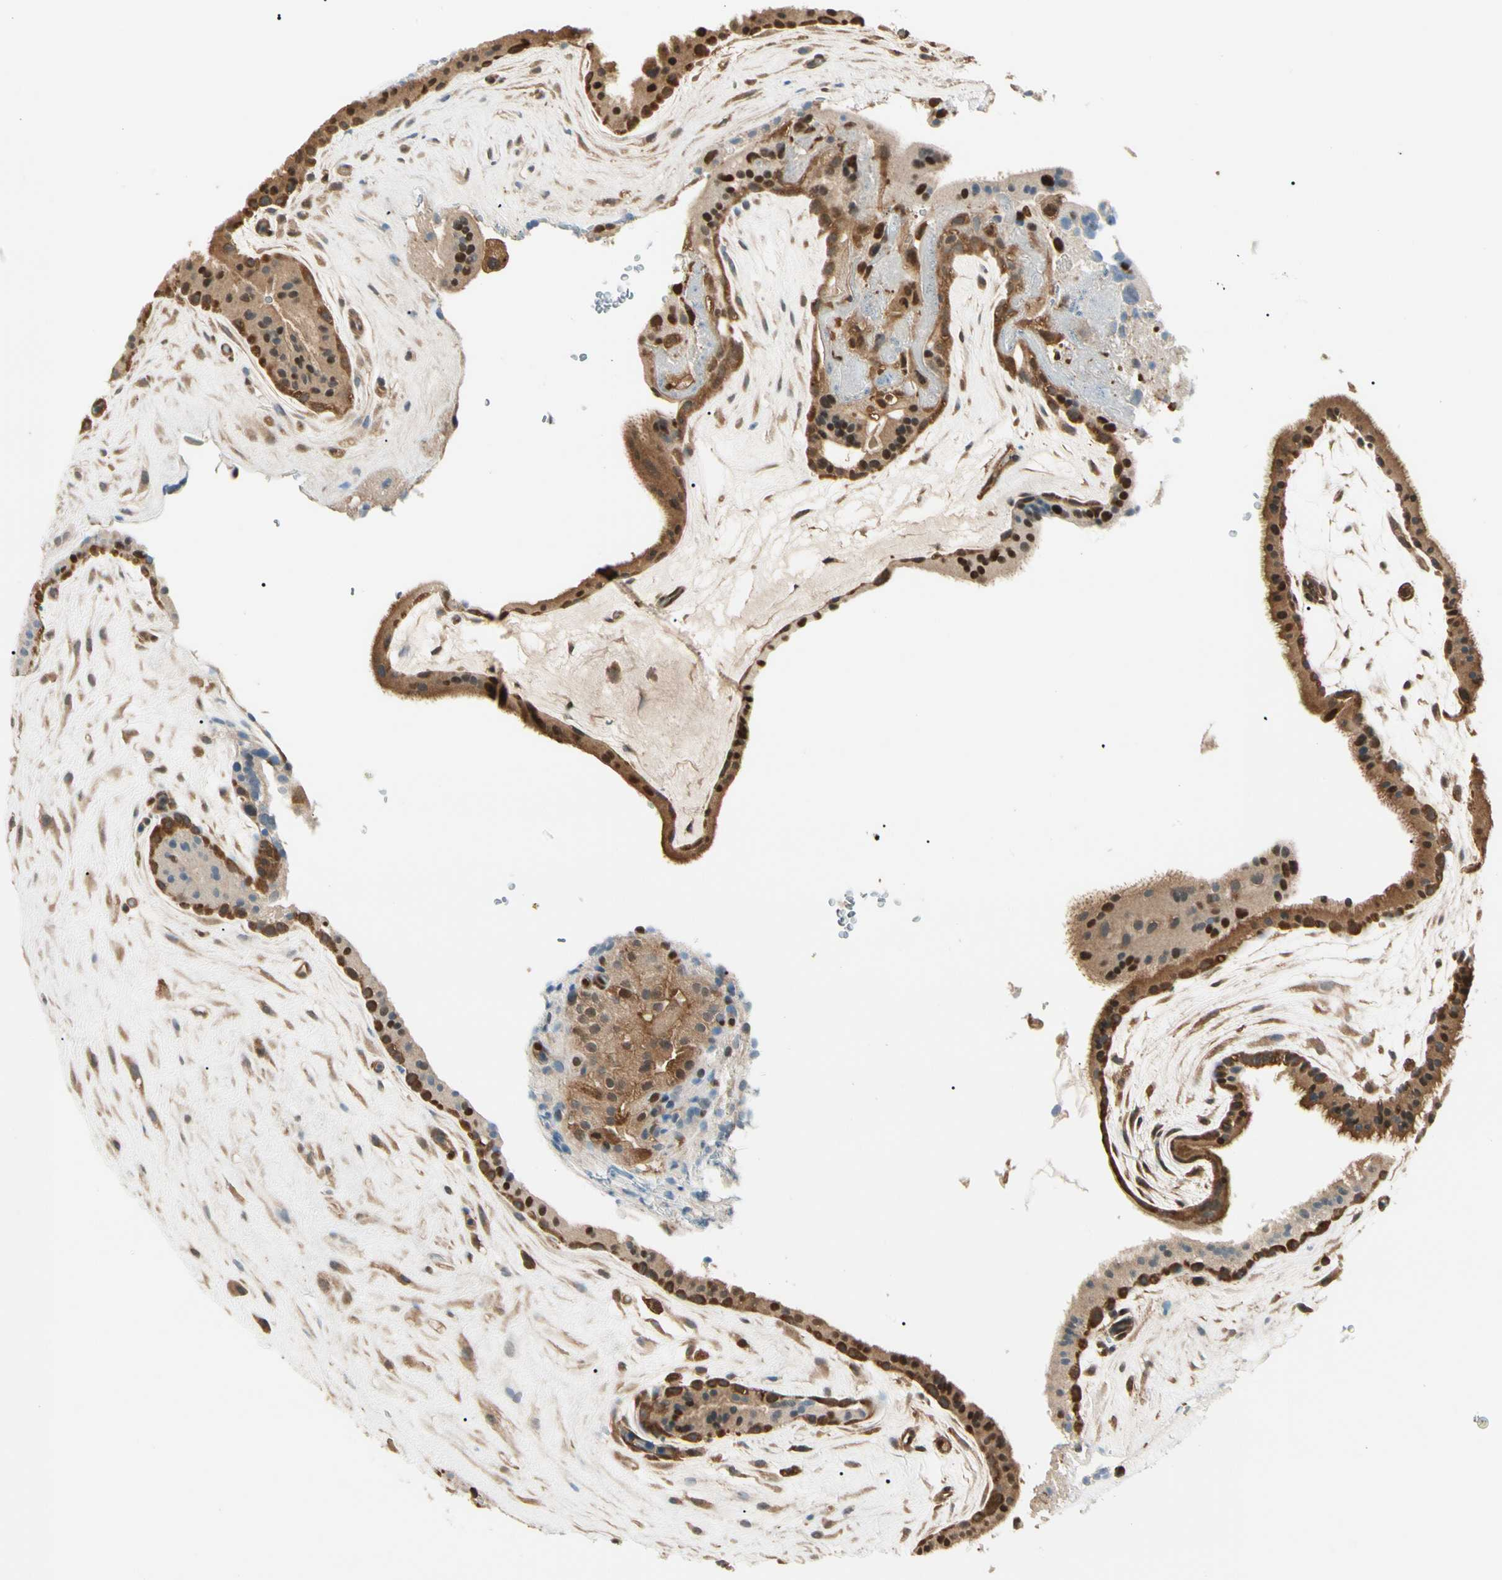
{"staining": {"intensity": "strong", "quantity": ">75%", "location": "nuclear"}, "tissue": "placenta", "cell_type": "Decidual cells", "image_type": "normal", "snomed": [{"axis": "morphology", "description": "Normal tissue, NOS"}, {"axis": "topography", "description": "Placenta"}], "caption": "This is a micrograph of immunohistochemistry (IHC) staining of normal placenta, which shows strong expression in the nuclear of decidual cells.", "gene": "PNCK", "patient": {"sex": "female", "age": 19}}